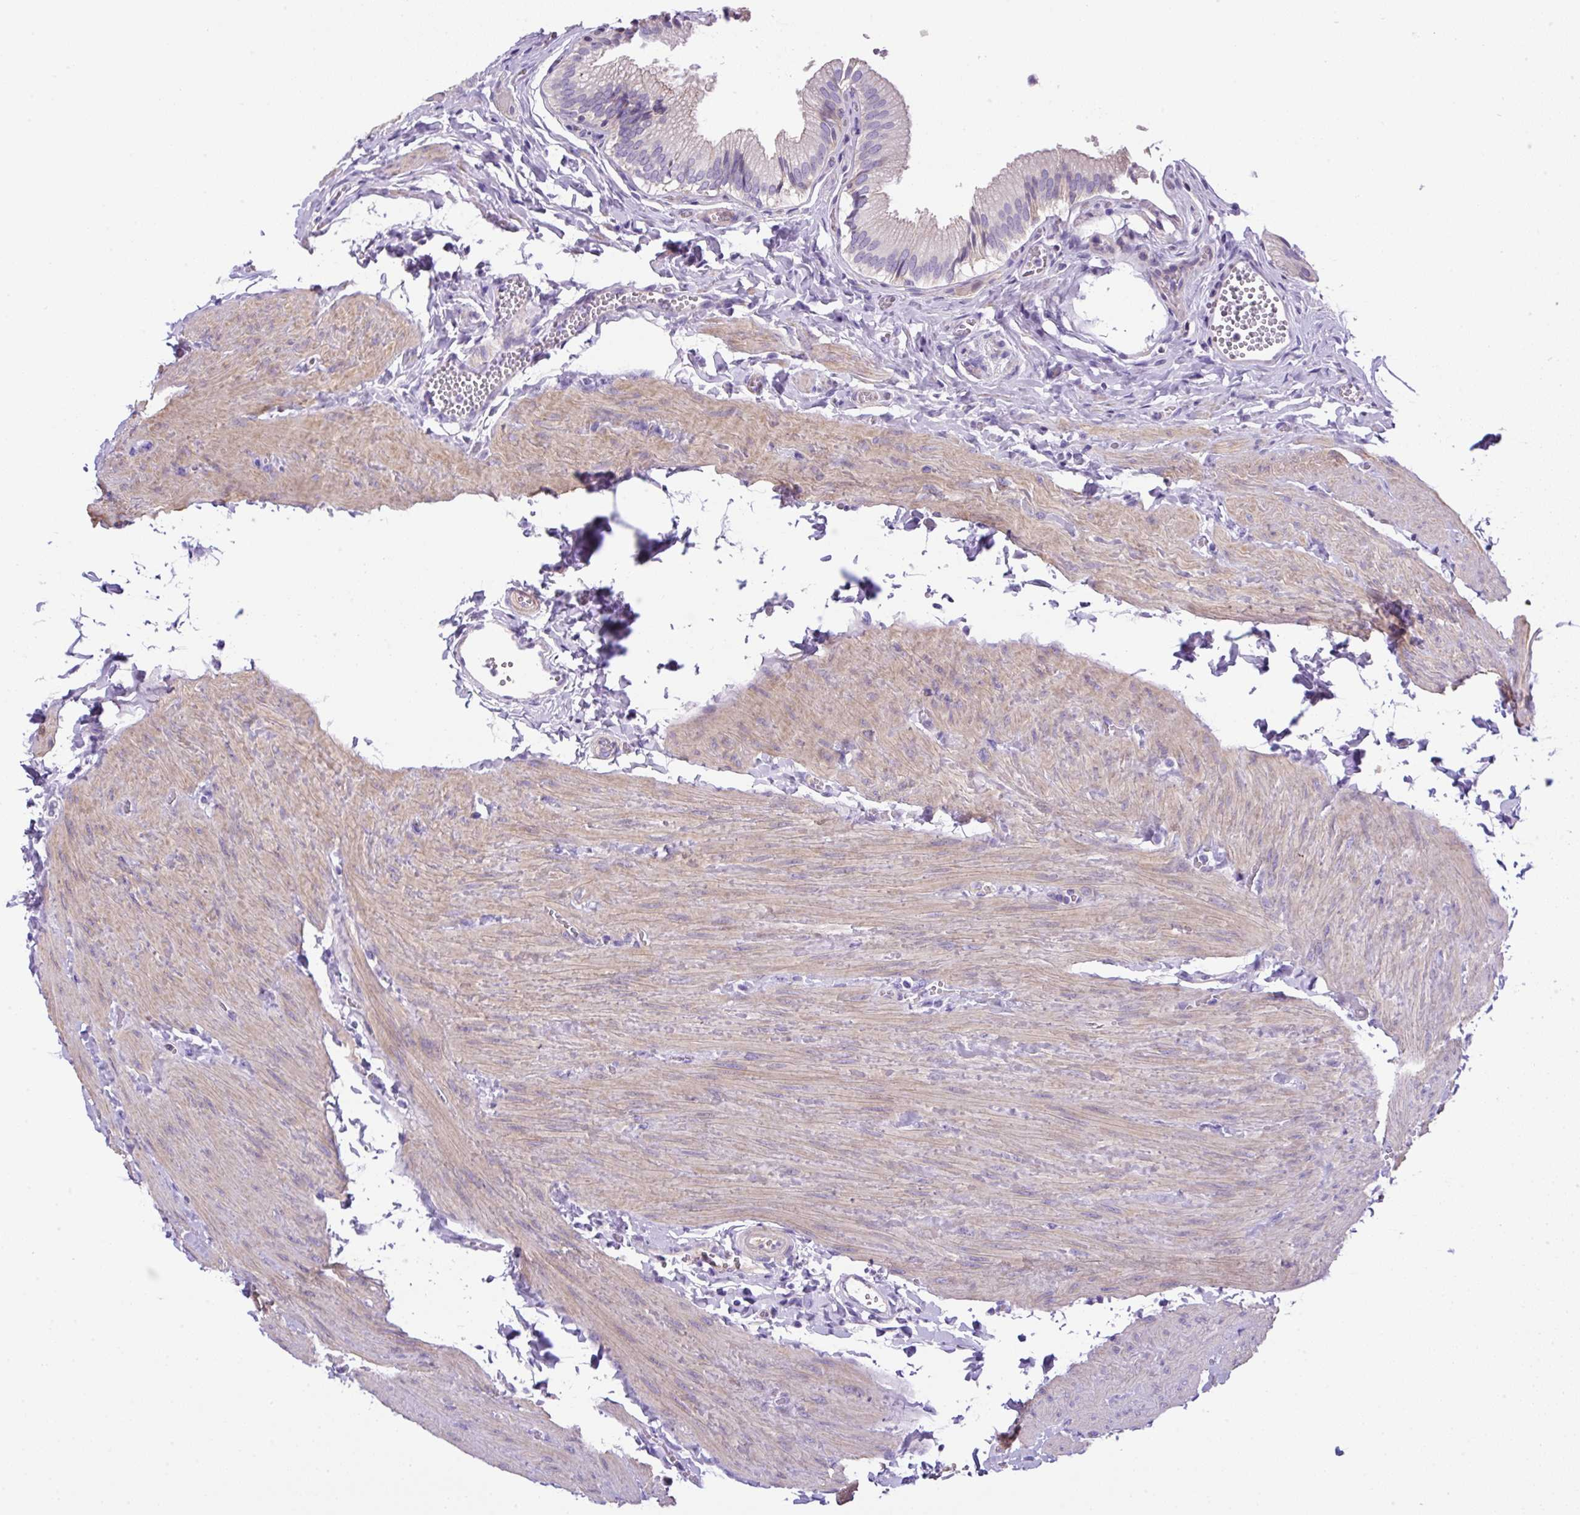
{"staining": {"intensity": "negative", "quantity": "none", "location": "none"}, "tissue": "gallbladder", "cell_type": "Glandular cells", "image_type": "normal", "snomed": [{"axis": "morphology", "description": "Normal tissue, NOS"}, {"axis": "topography", "description": "Gallbladder"}, {"axis": "topography", "description": "Peripheral nerve tissue"}], "caption": "A high-resolution histopathology image shows immunohistochemistry staining of benign gallbladder, which exhibits no significant staining in glandular cells. Brightfield microscopy of immunohistochemistry (IHC) stained with DAB (brown) and hematoxylin (blue), captured at high magnification.", "gene": "NPTN", "patient": {"sex": "male", "age": 17}}